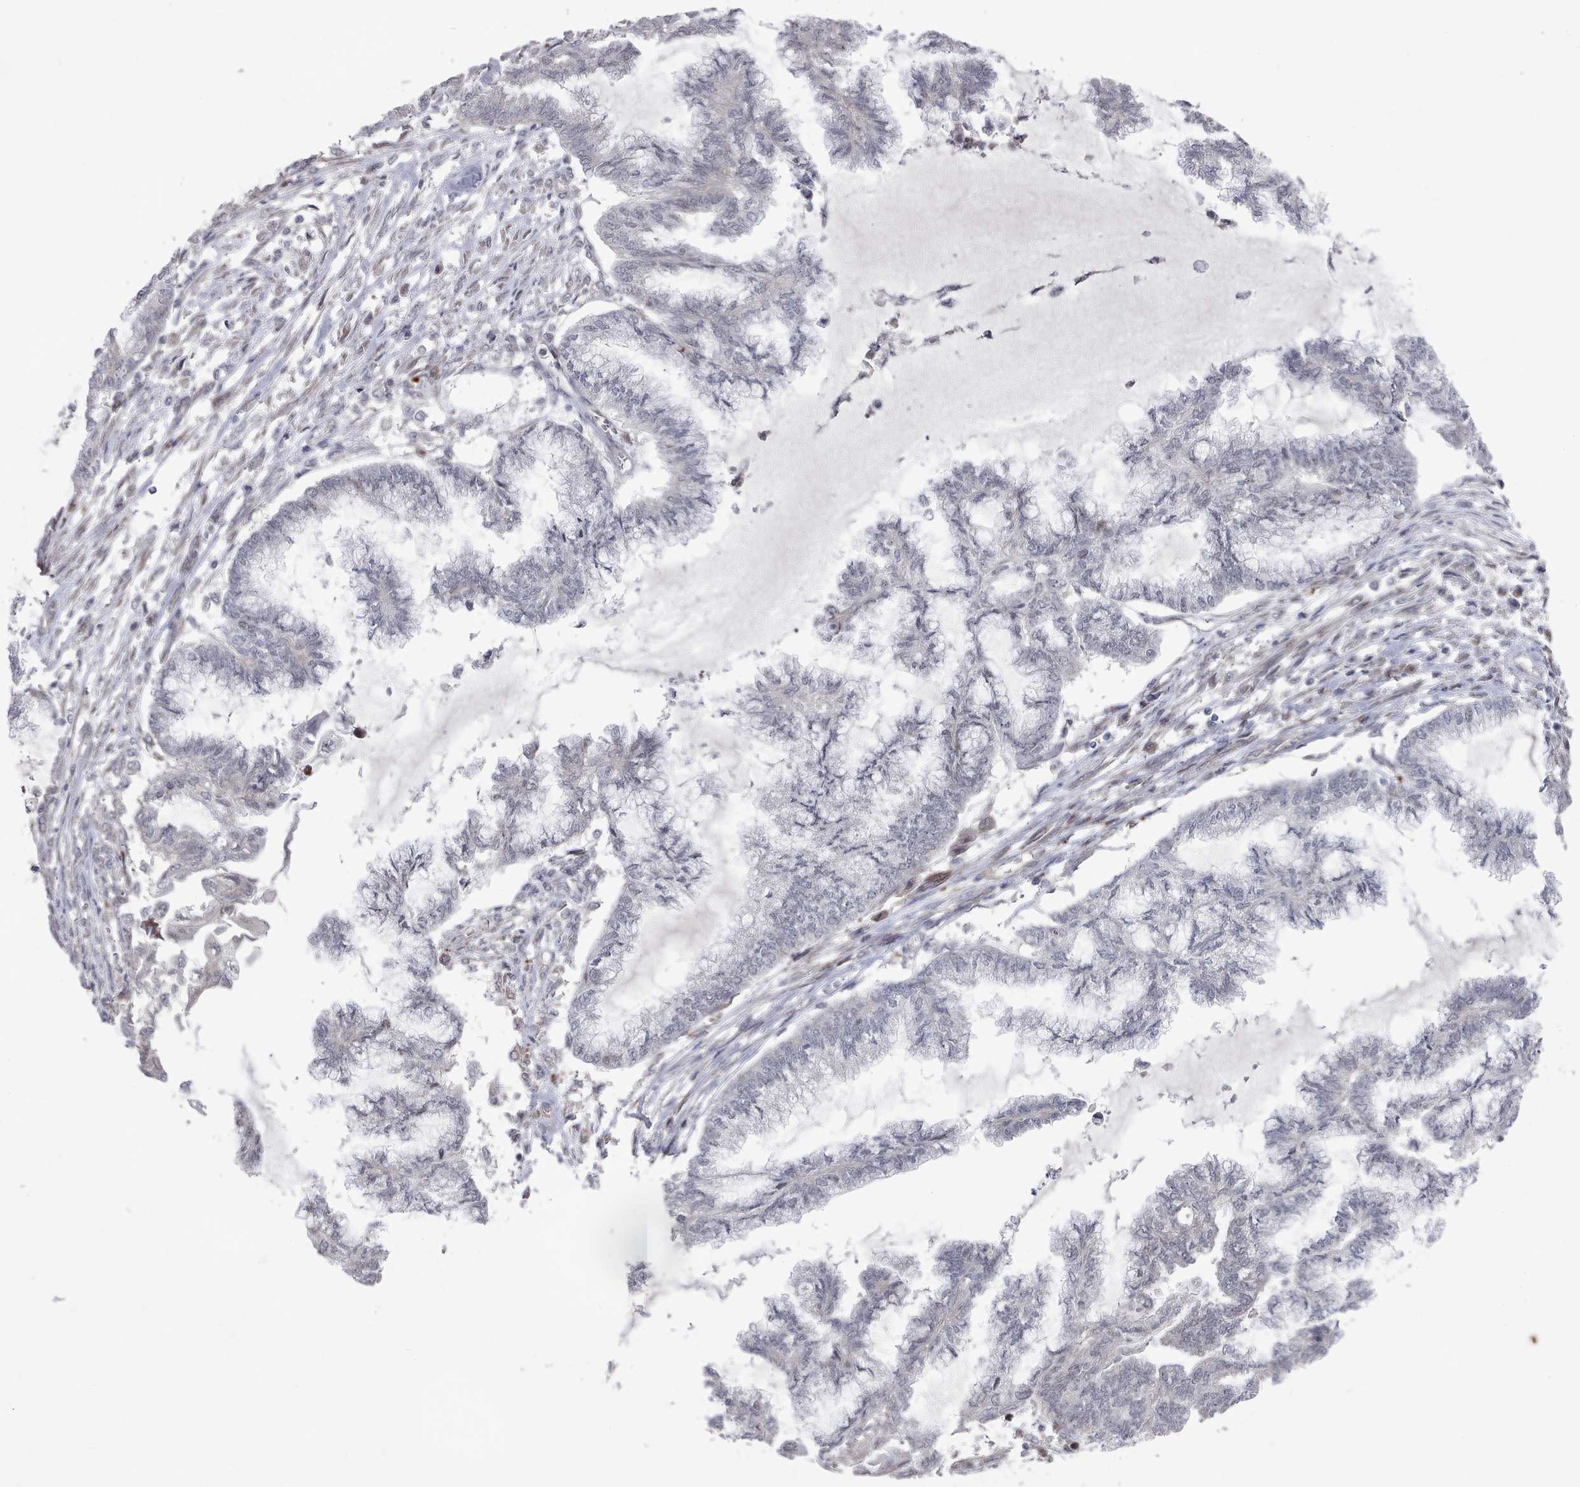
{"staining": {"intensity": "negative", "quantity": "none", "location": "none"}, "tissue": "endometrial cancer", "cell_type": "Tumor cells", "image_type": "cancer", "snomed": [{"axis": "morphology", "description": "Adenocarcinoma, NOS"}, {"axis": "topography", "description": "Endometrium"}], "caption": "The immunohistochemistry (IHC) histopathology image has no significant staining in tumor cells of endometrial cancer (adenocarcinoma) tissue.", "gene": "CPSF4", "patient": {"sex": "female", "age": 86}}